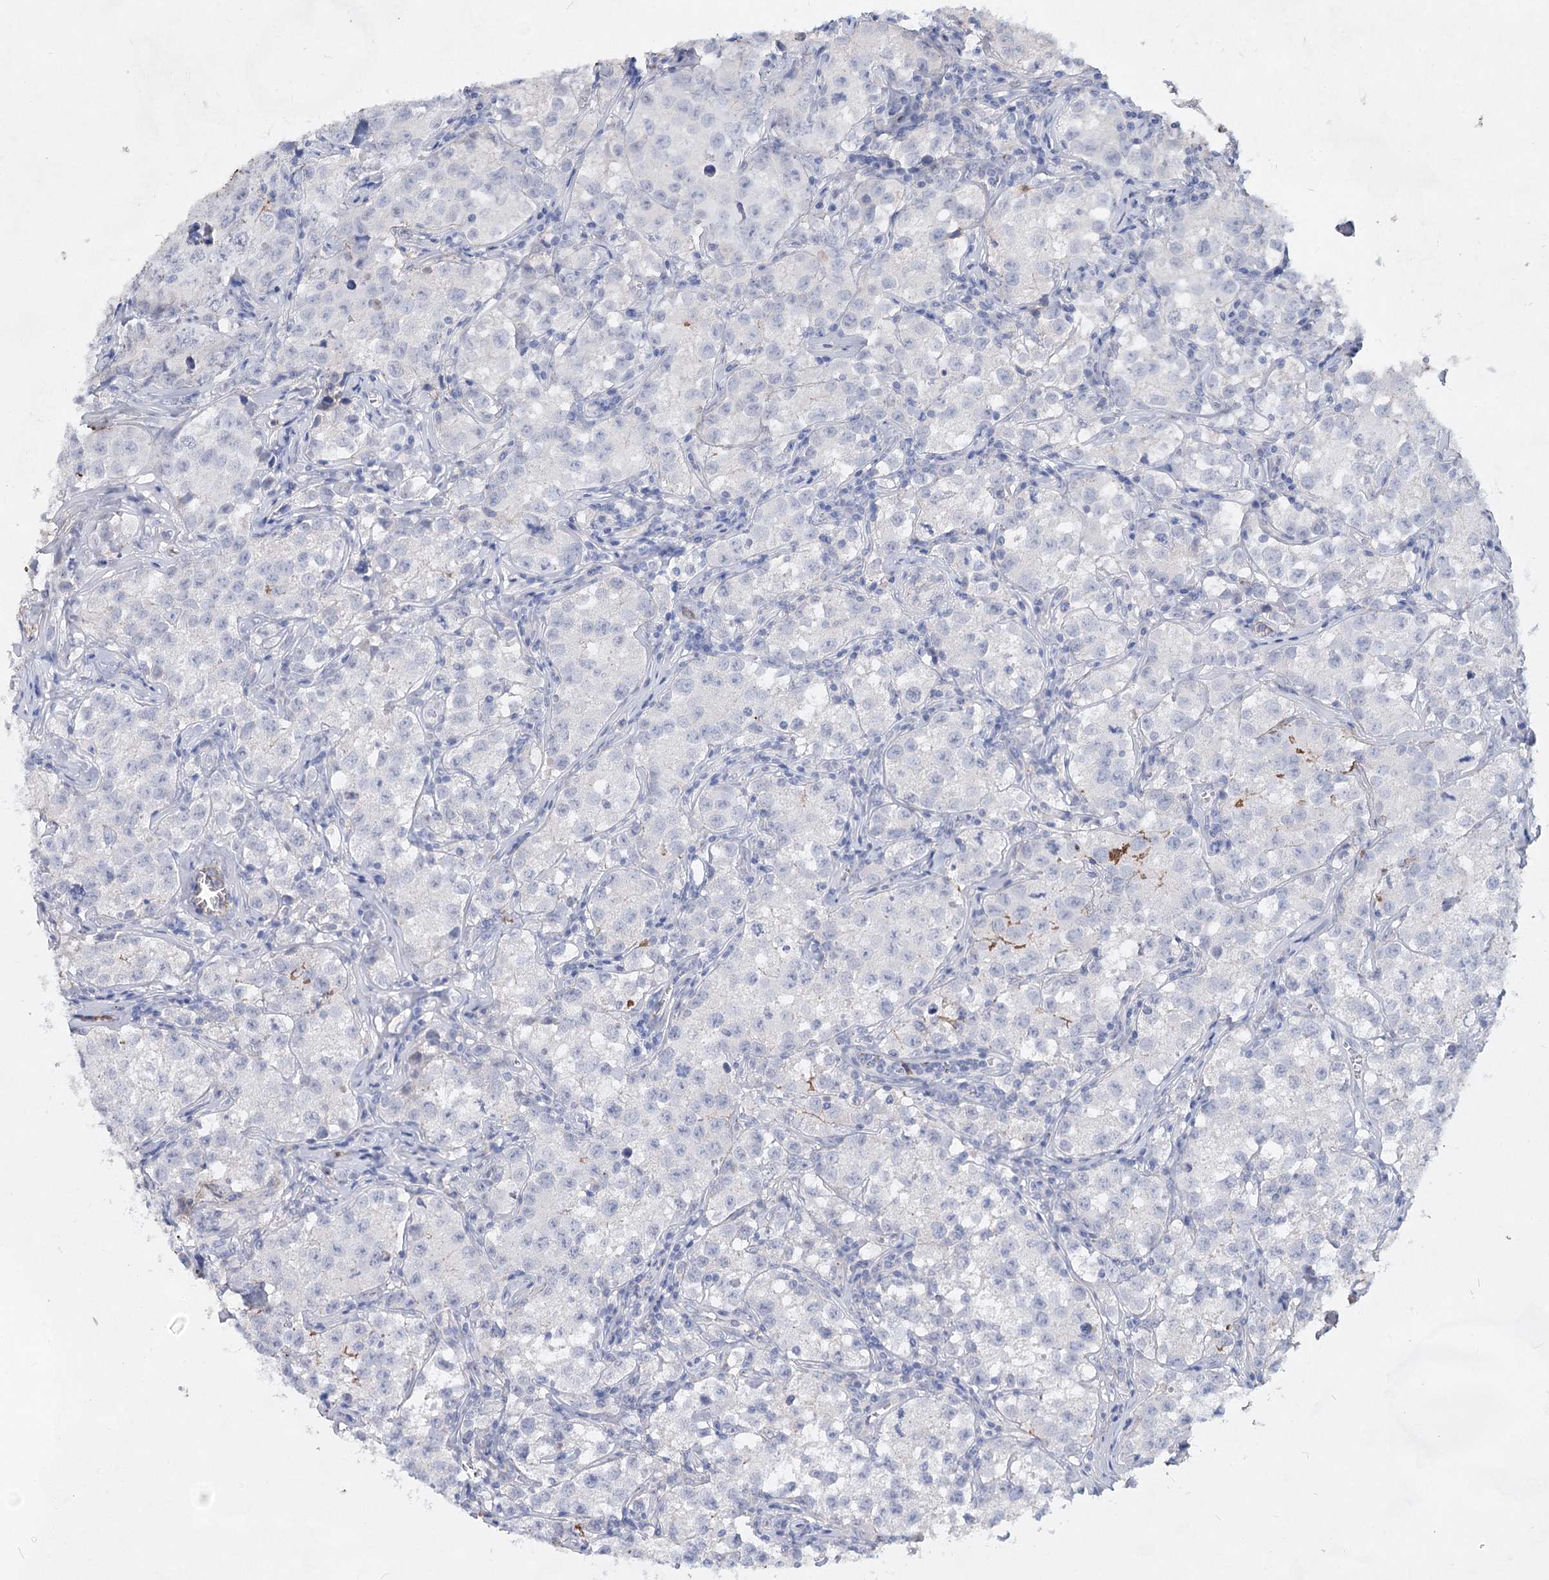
{"staining": {"intensity": "negative", "quantity": "none", "location": "none"}, "tissue": "testis cancer", "cell_type": "Tumor cells", "image_type": "cancer", "snomed": [{"axis": "morphology", "description": "Seminoma, NOS"}, {"axis": "morphology", "description": "Carcinoma, Embryonal, NOS"}, {"axis": "topography", "description": "Testis"}], "caption": "This is an immunohistochemistry (IHC) image of human testis embryonal carcinoma. There is no positivity in tumor cells.", "gene": "TASOR2", "patient": {"sex": "male", "age": 43}}